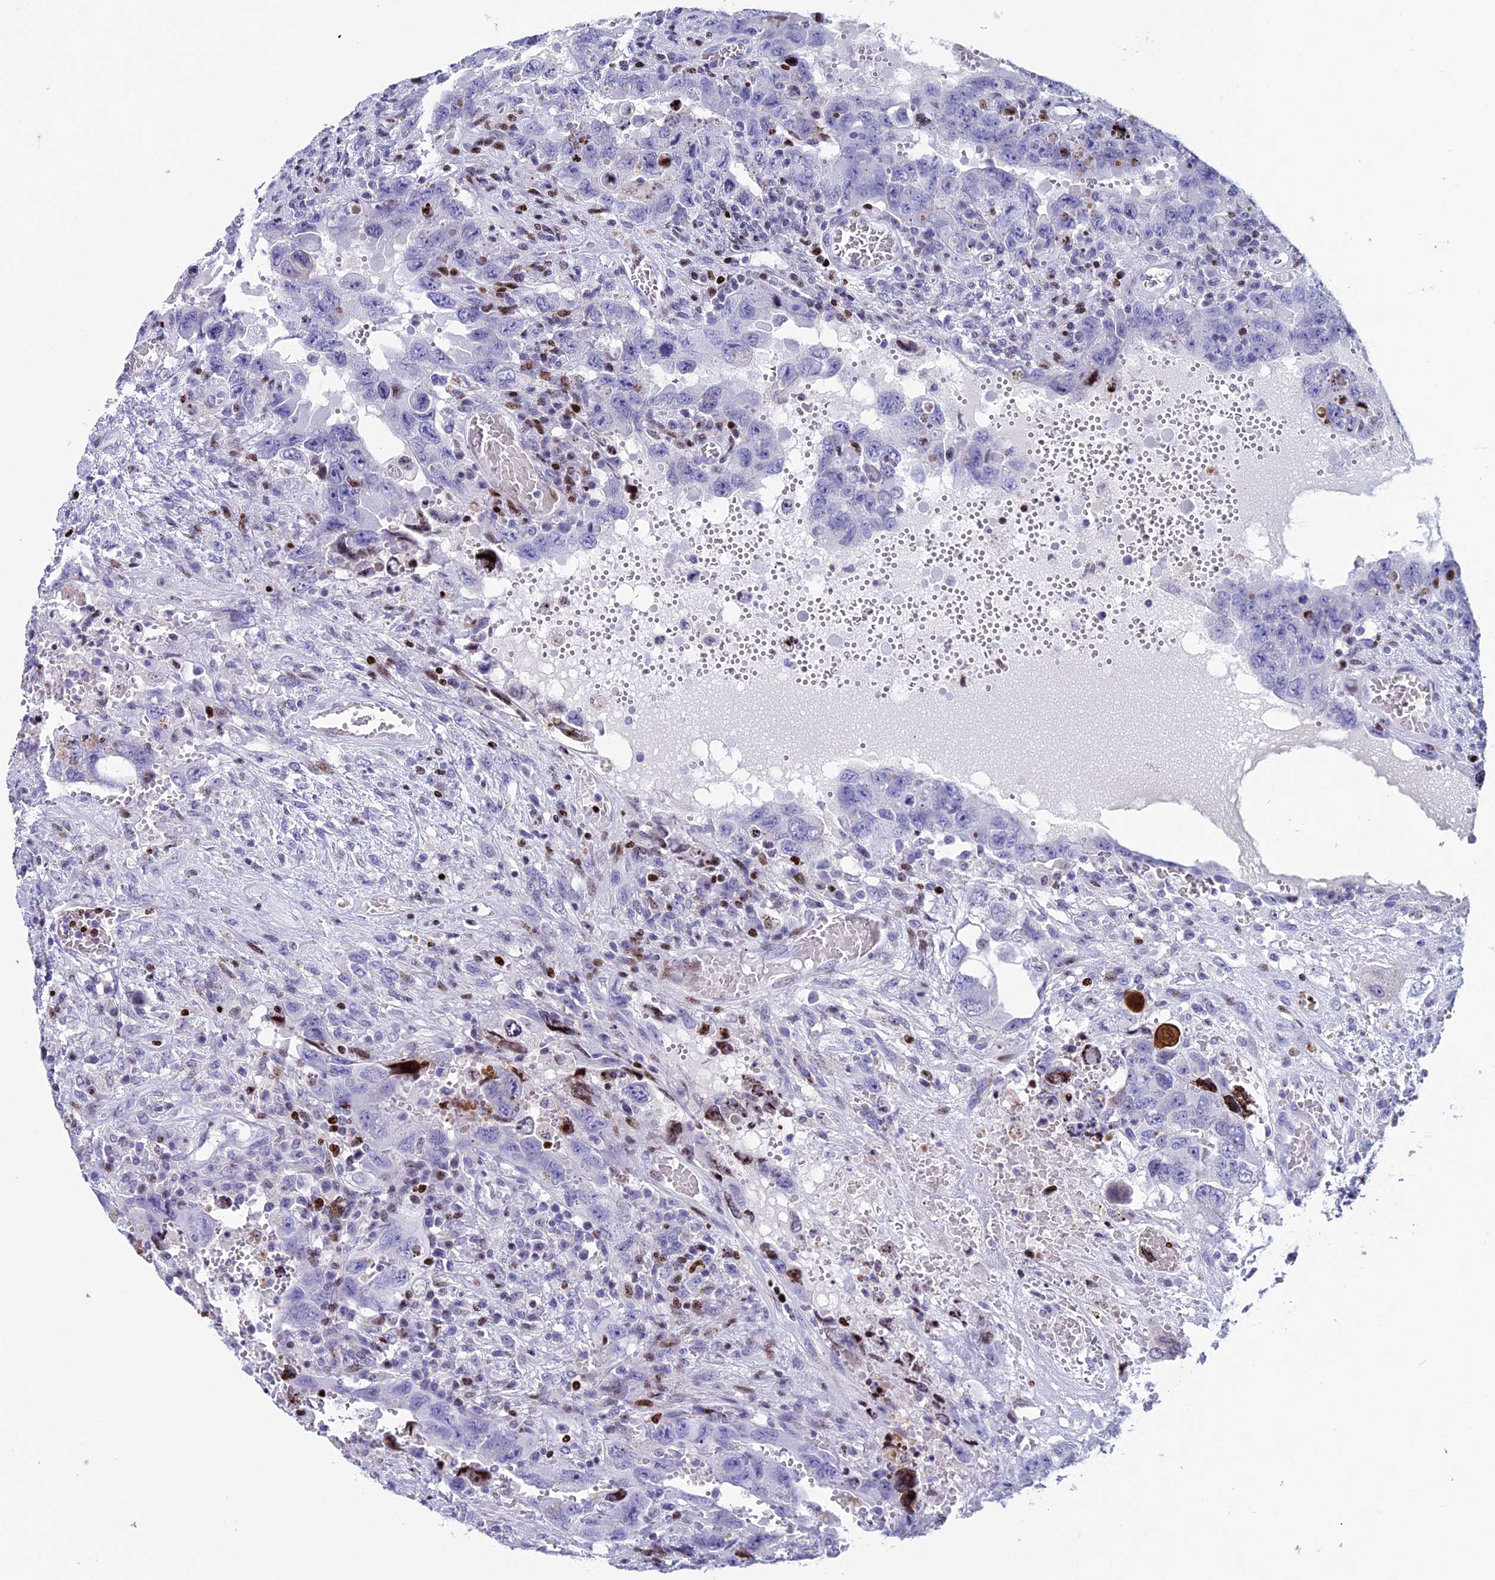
{"staining": {"intensity": "negative", "quantity": "none", "location": "none"}, "tissue": "testis cancer", "cell_type": "Tumor cells", "image_type": "cancer", "snomed": [{"axis": "morphology", "description": "Carcinoma, Embryonal, NOS"}, {"axis": "topography", "description": "Testis"}], "caption": "Immunohistochemical staining of human testis cancer reveals no significant staining in tumor cells. (Brightfield microscopy of DAB (3,3'-diaminobenzidine) immunohistochemistry at high magnification).", "gene": "BTBD3", "patient": {"sex": "male", "age": 26}}